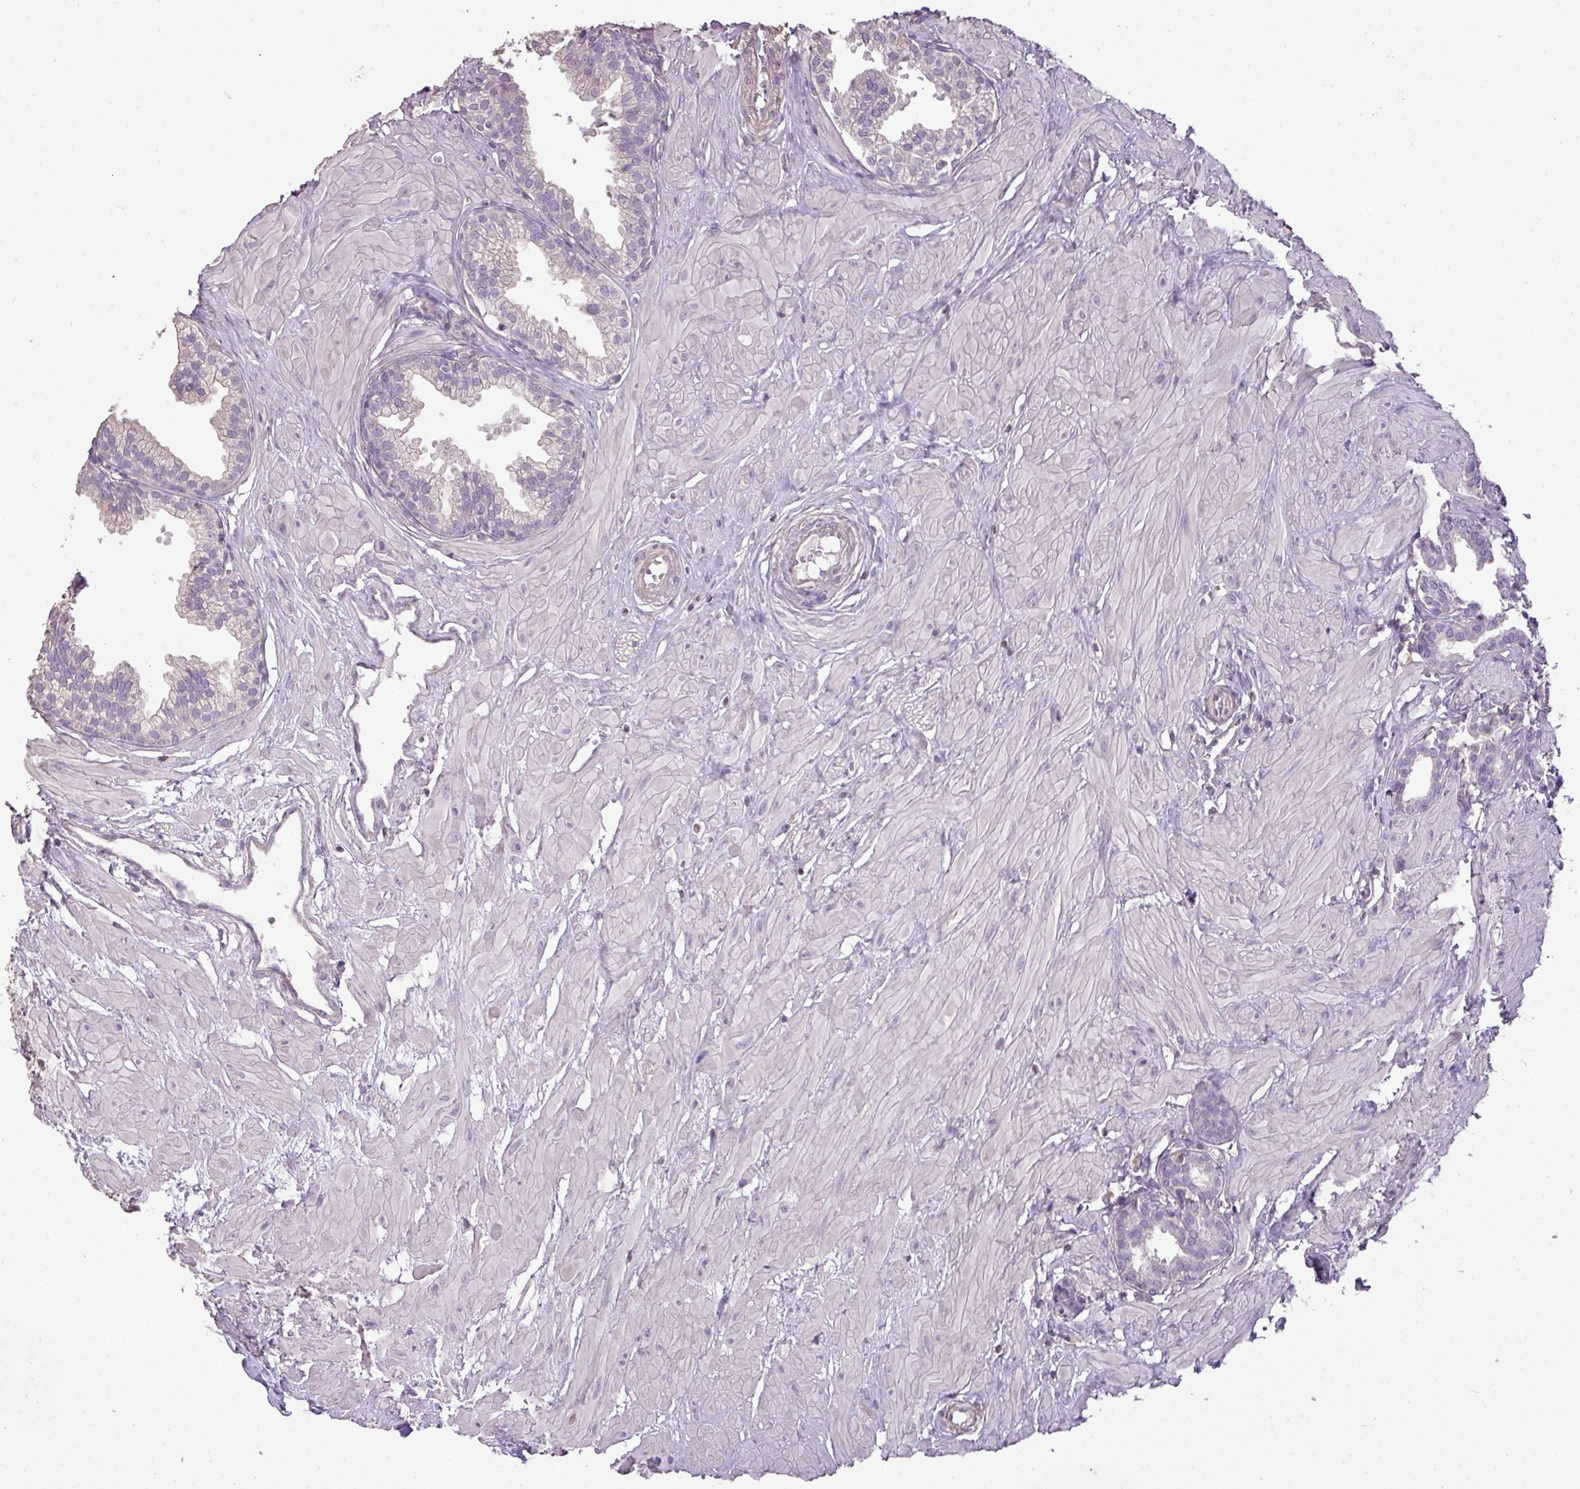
{"staining": {"intensity": "negative", "quantity": "none", "location": "none"}, "tissue": "prostate", "cell_type": "Glandular cells", "image_type": "normal", "snomed": [{"axis": "morphology", "description": "Normal tissue, NOS"}, {"axis": "topography", "description": "Prostate"}, {"axis": "topography", "description": "Peripheral nerve tissue"}], "caption": "Immunohistochemistry (IHC) micrograph of unremarkable prostate stained for a protein (brown), which displays no staining in glandular cells. (Immunohistochemistry, brightfield microscopy, high magnification).", "gene": "LY9", "patient": {"sex": "male", "age": 55}}